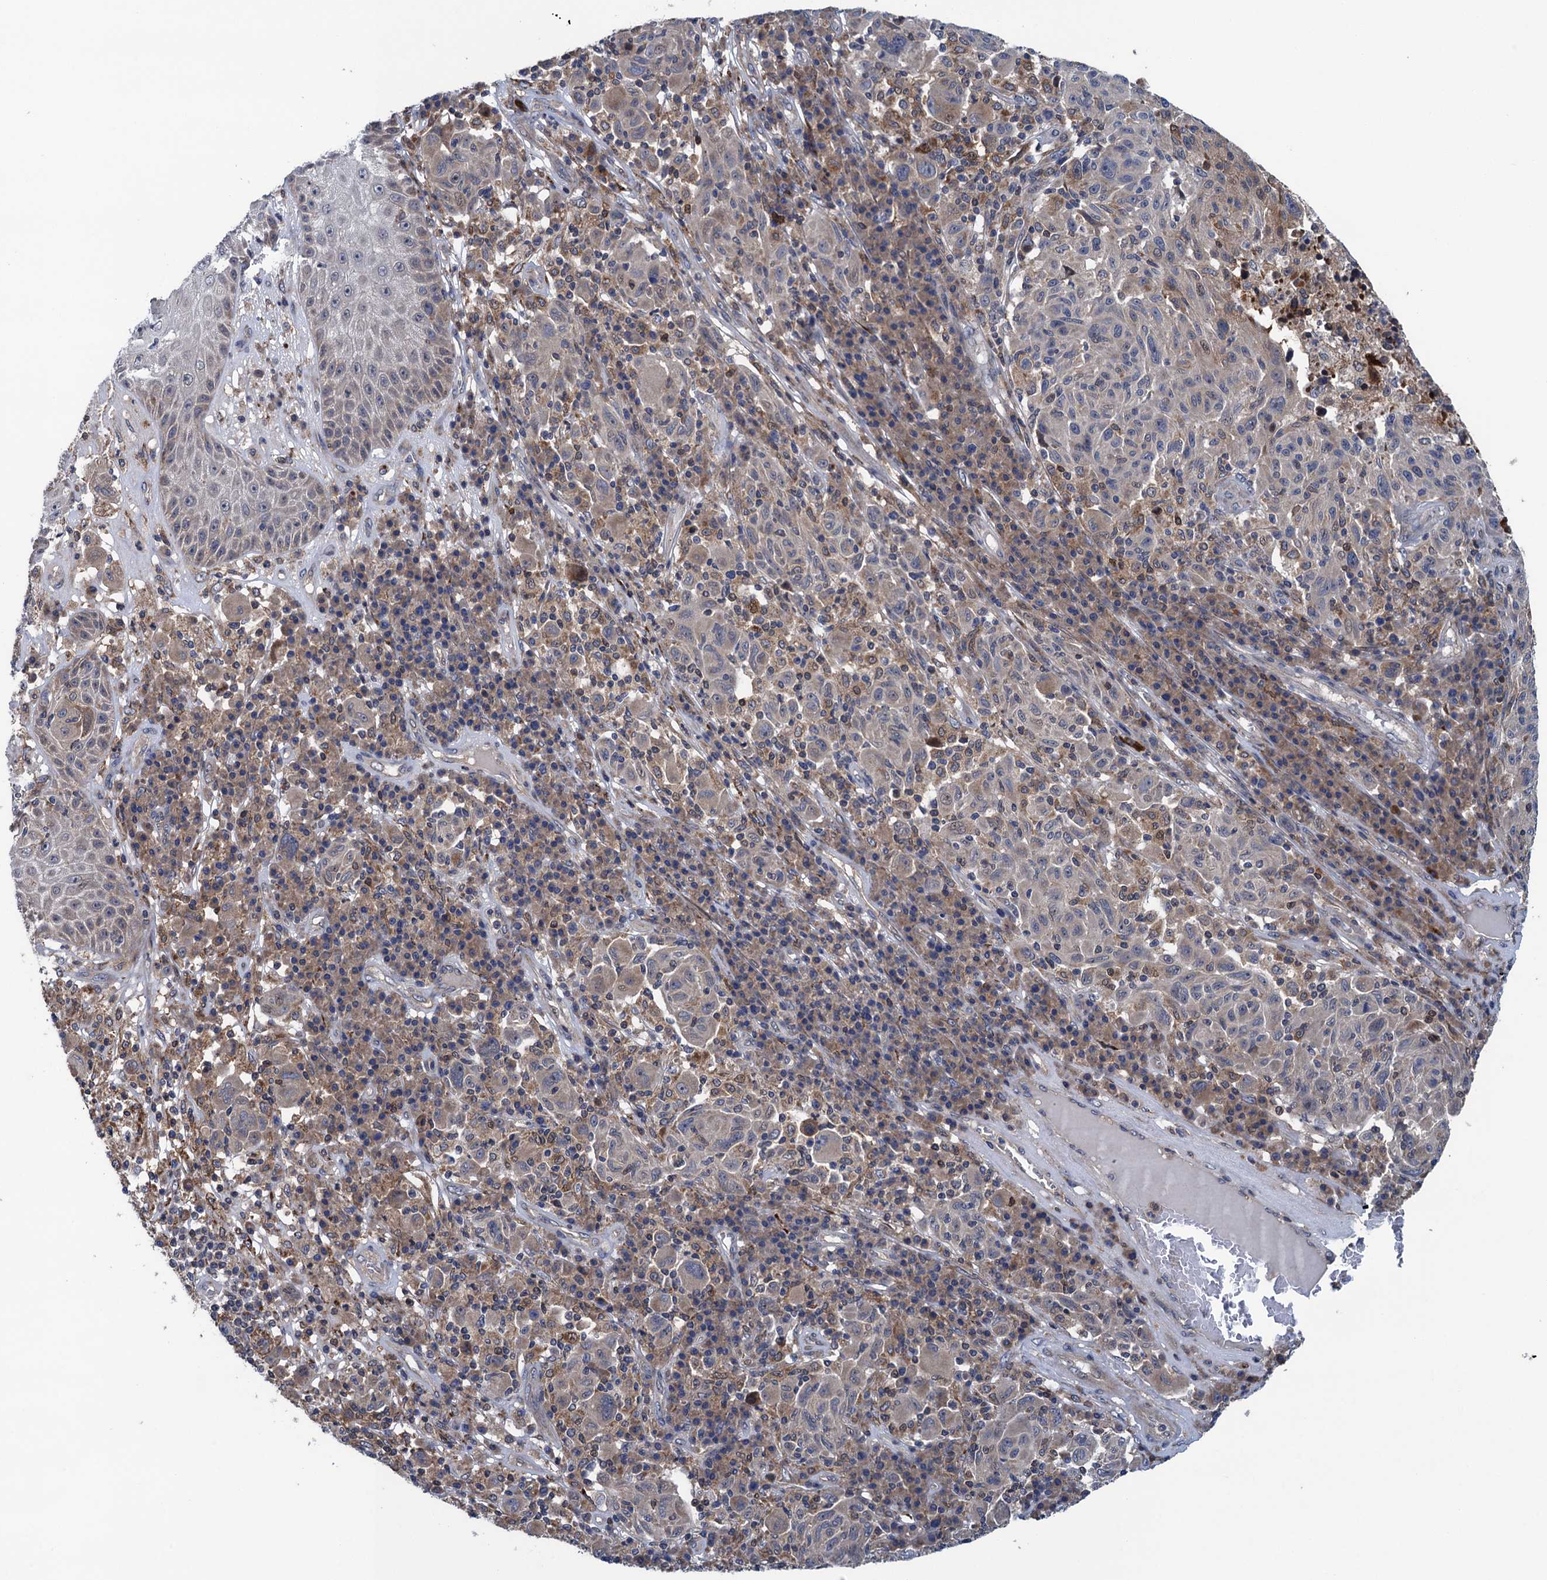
{"staining": {"intensity": "weak", "quantity": "<25%", "location": "cytoplasmic/membranous"}, "tissue": "melanoma", "cell_type": "Tumor cells", "image_type": "cancer", "snomed": [{"axis": "morphology", "description": "Malignant melanoma, NOS"}, {"axis": "topography", "description": "Skin"}], "caption": "A high-resolution histopathology image shows immunohistochemistry (IHC) staining of melanoma, which exhibits no significant staining in tumor cells.", "gene": "CNTN5", "patient": {"sex": "male", "age": 53}}